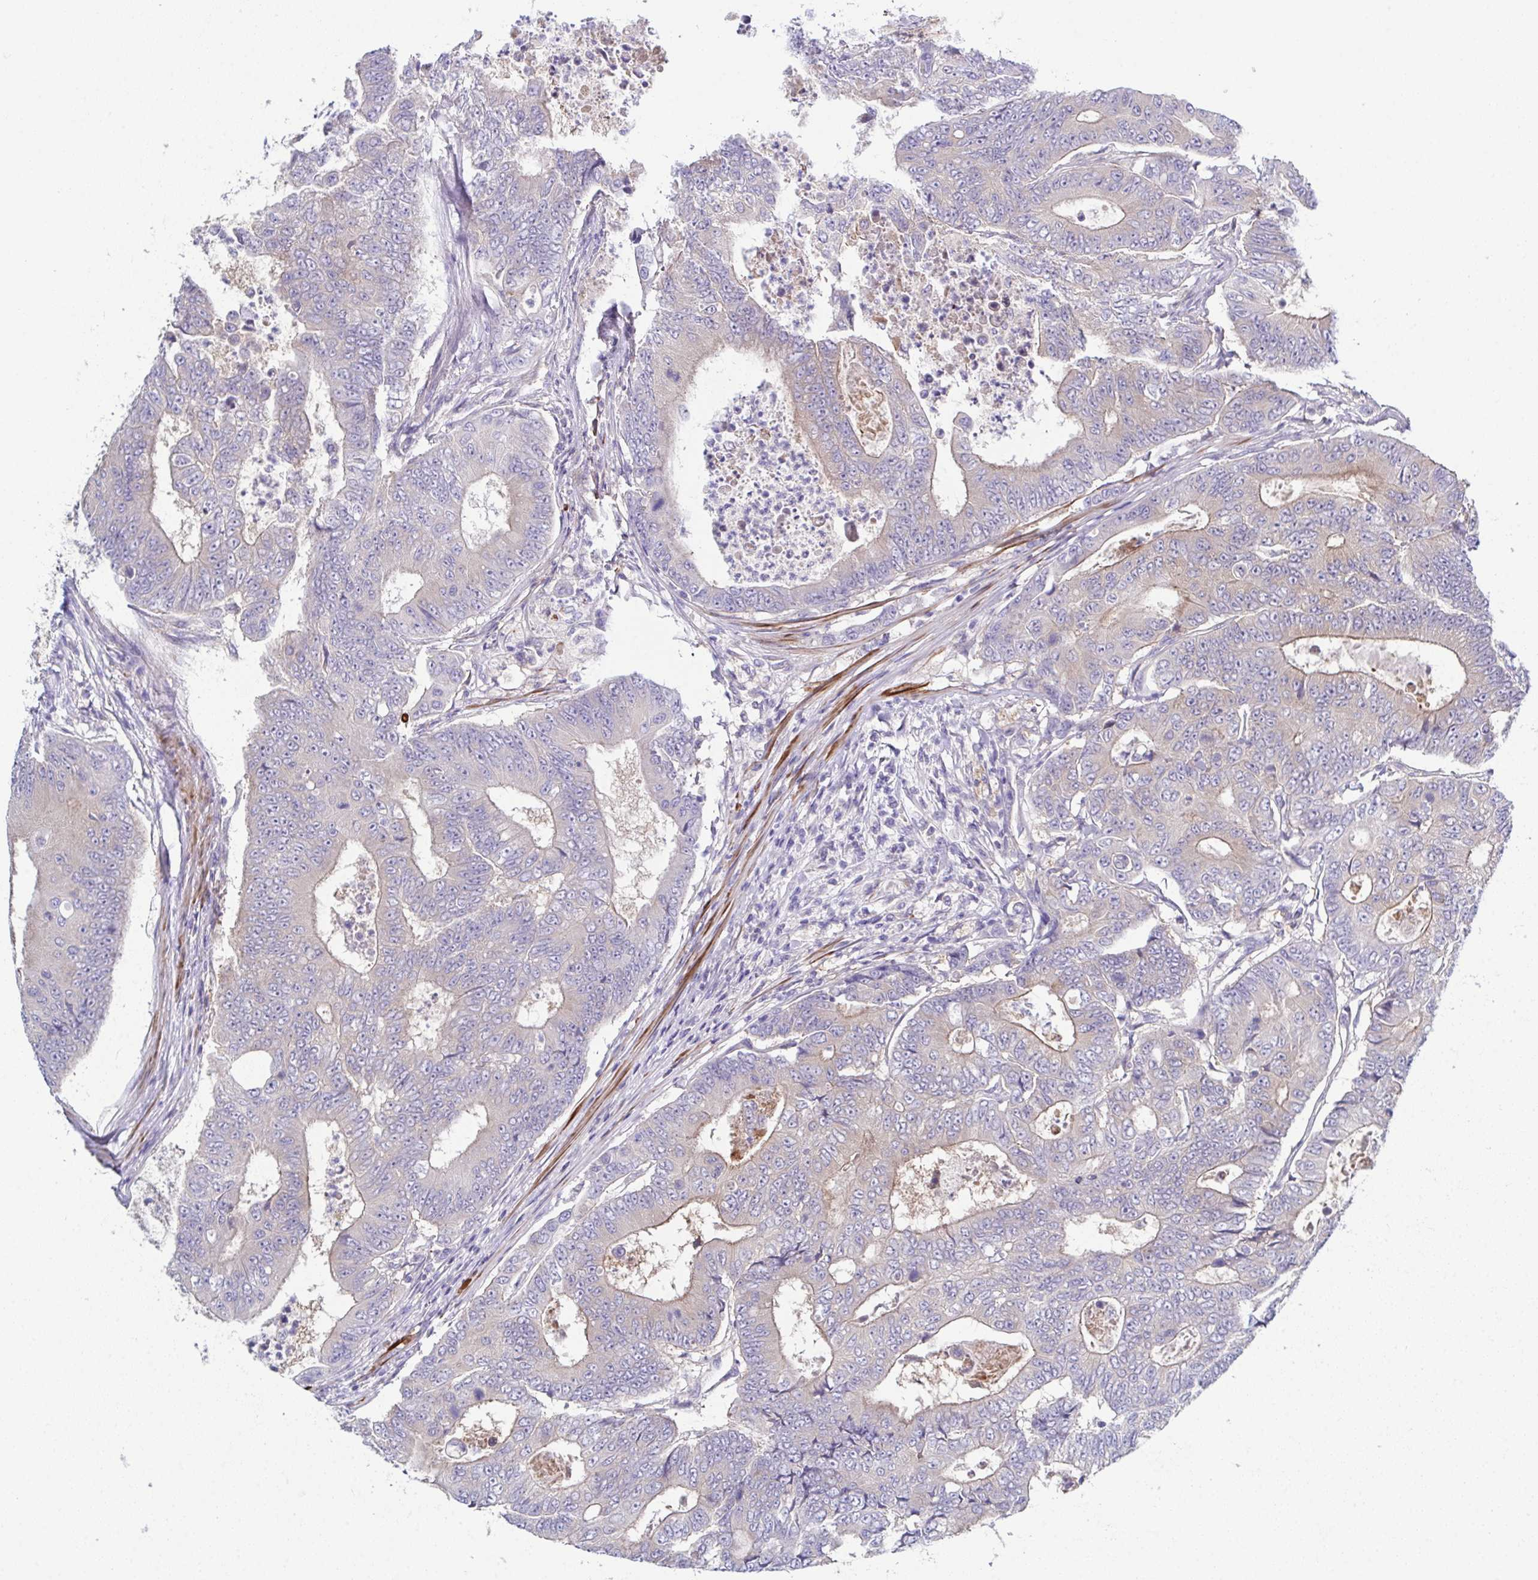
{"staining": {"intensity": "weak", "quantity": "<25%", "location": "cytoplasmic/membranous"}, "tissue": "colorectal cancer", "cell_type": "Tumor cells", "image_type": "cancer", "snomed": [{"axis": "morphology", "description": "Adenocarcinoma, NOS"}, {"axis": "topography", "description": "Colon"}], "caption": "Protein analysis of adenocarcinoma (colorectal) exhibits no significant positivity in tumor cells.", "gene": "CFAP97D1", "patient": {"sex": "female", "age": 48}}